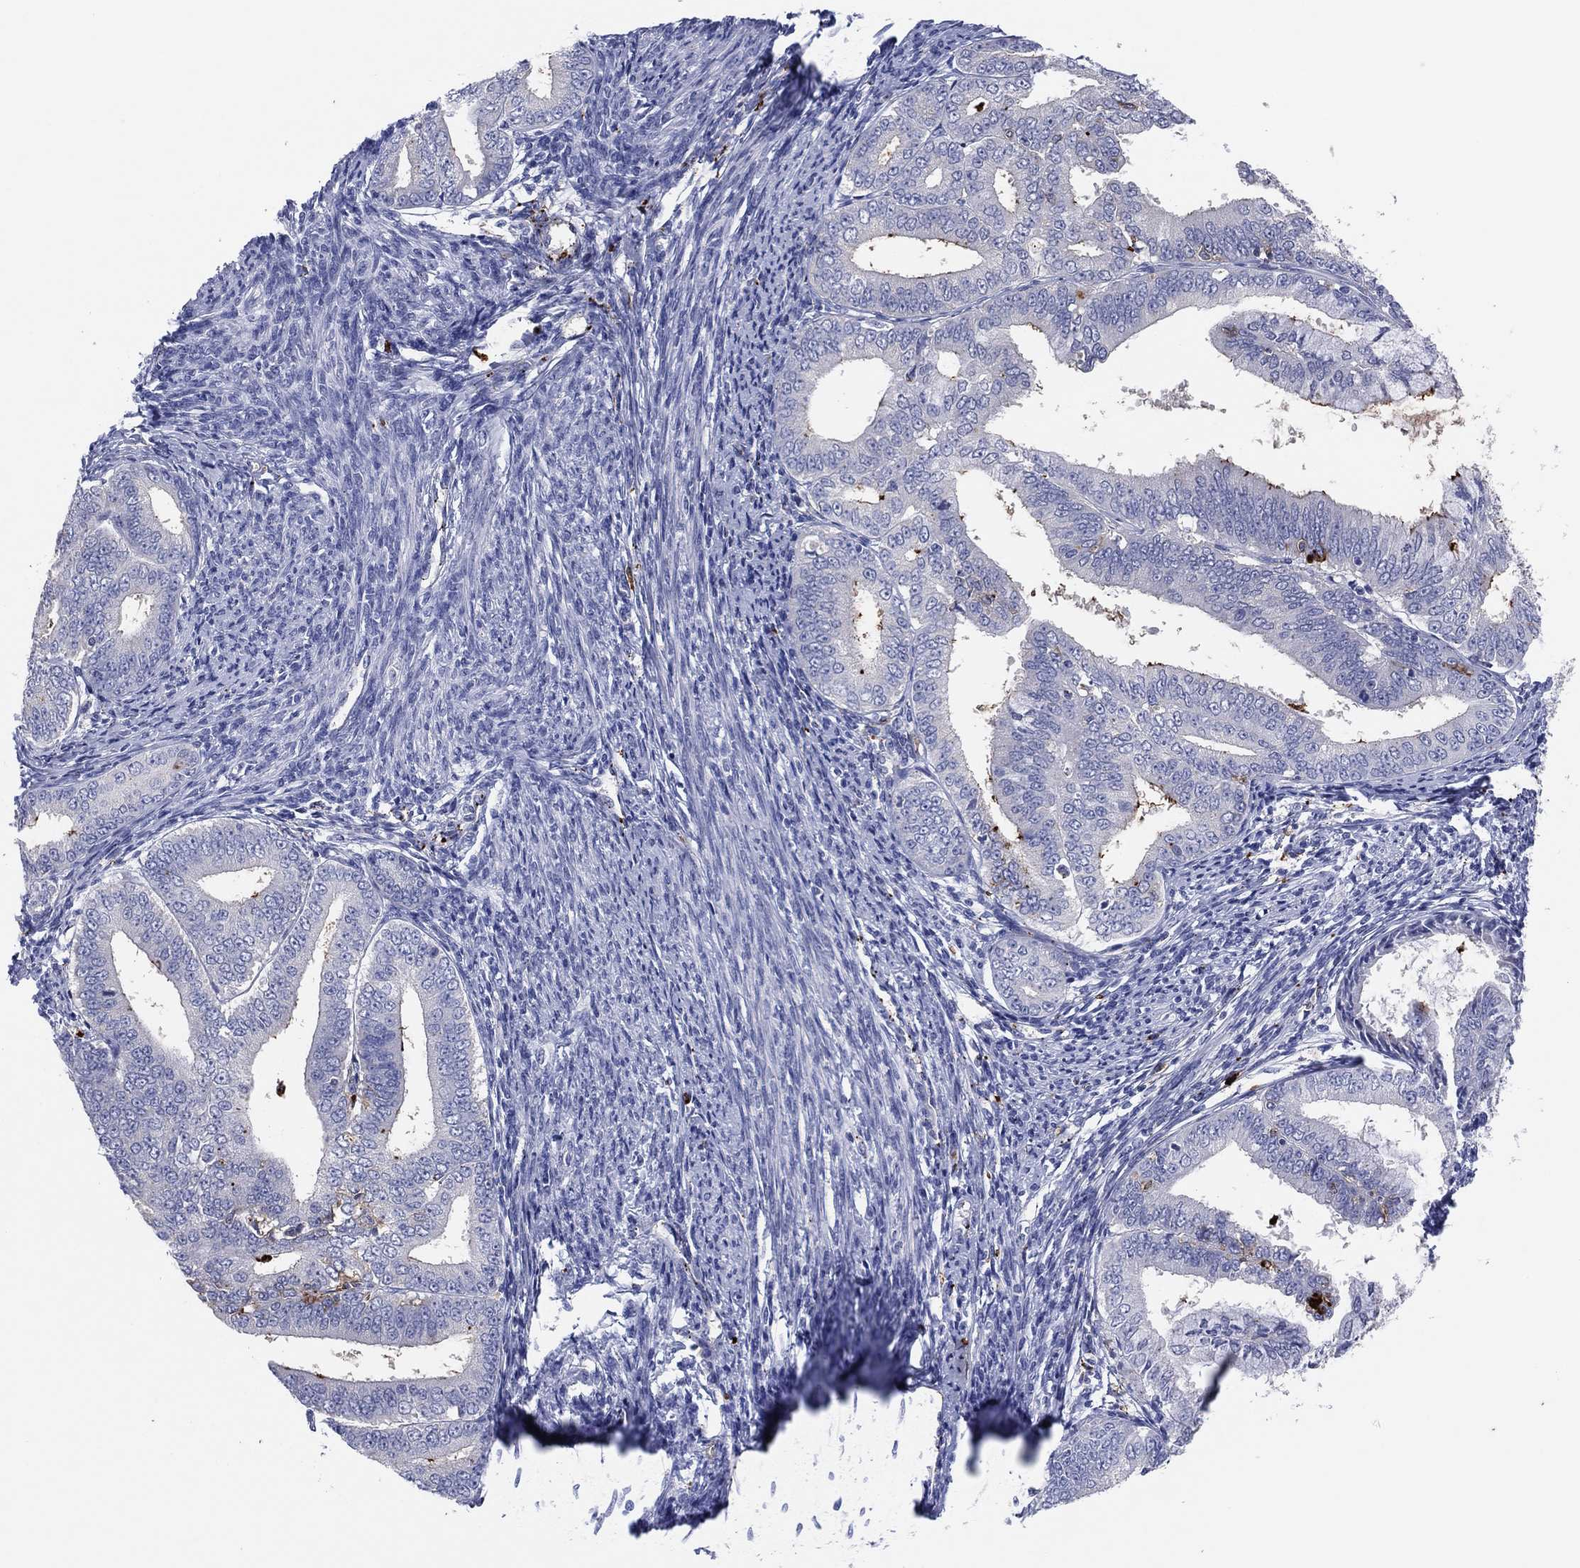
{"staining": {"intensity": "negative", "quantity": "none", "location": "none"}, "tissue": "endometrial cancer", "cell_type": "Tumor cells", "image_type": "cancer", "snomed": [{"axis": "morphology", "description": "Adenocarcinoma, NOS"}, {"axis": "topography", "description": "Endometrium"}], "caption": "Immunohistochemistry (IHC) of endometrial adenocarcinoma demonstrates no expression in tumor cells.", "gene": "PLAC8", "patient": {"sex": "female", "age": 63}}